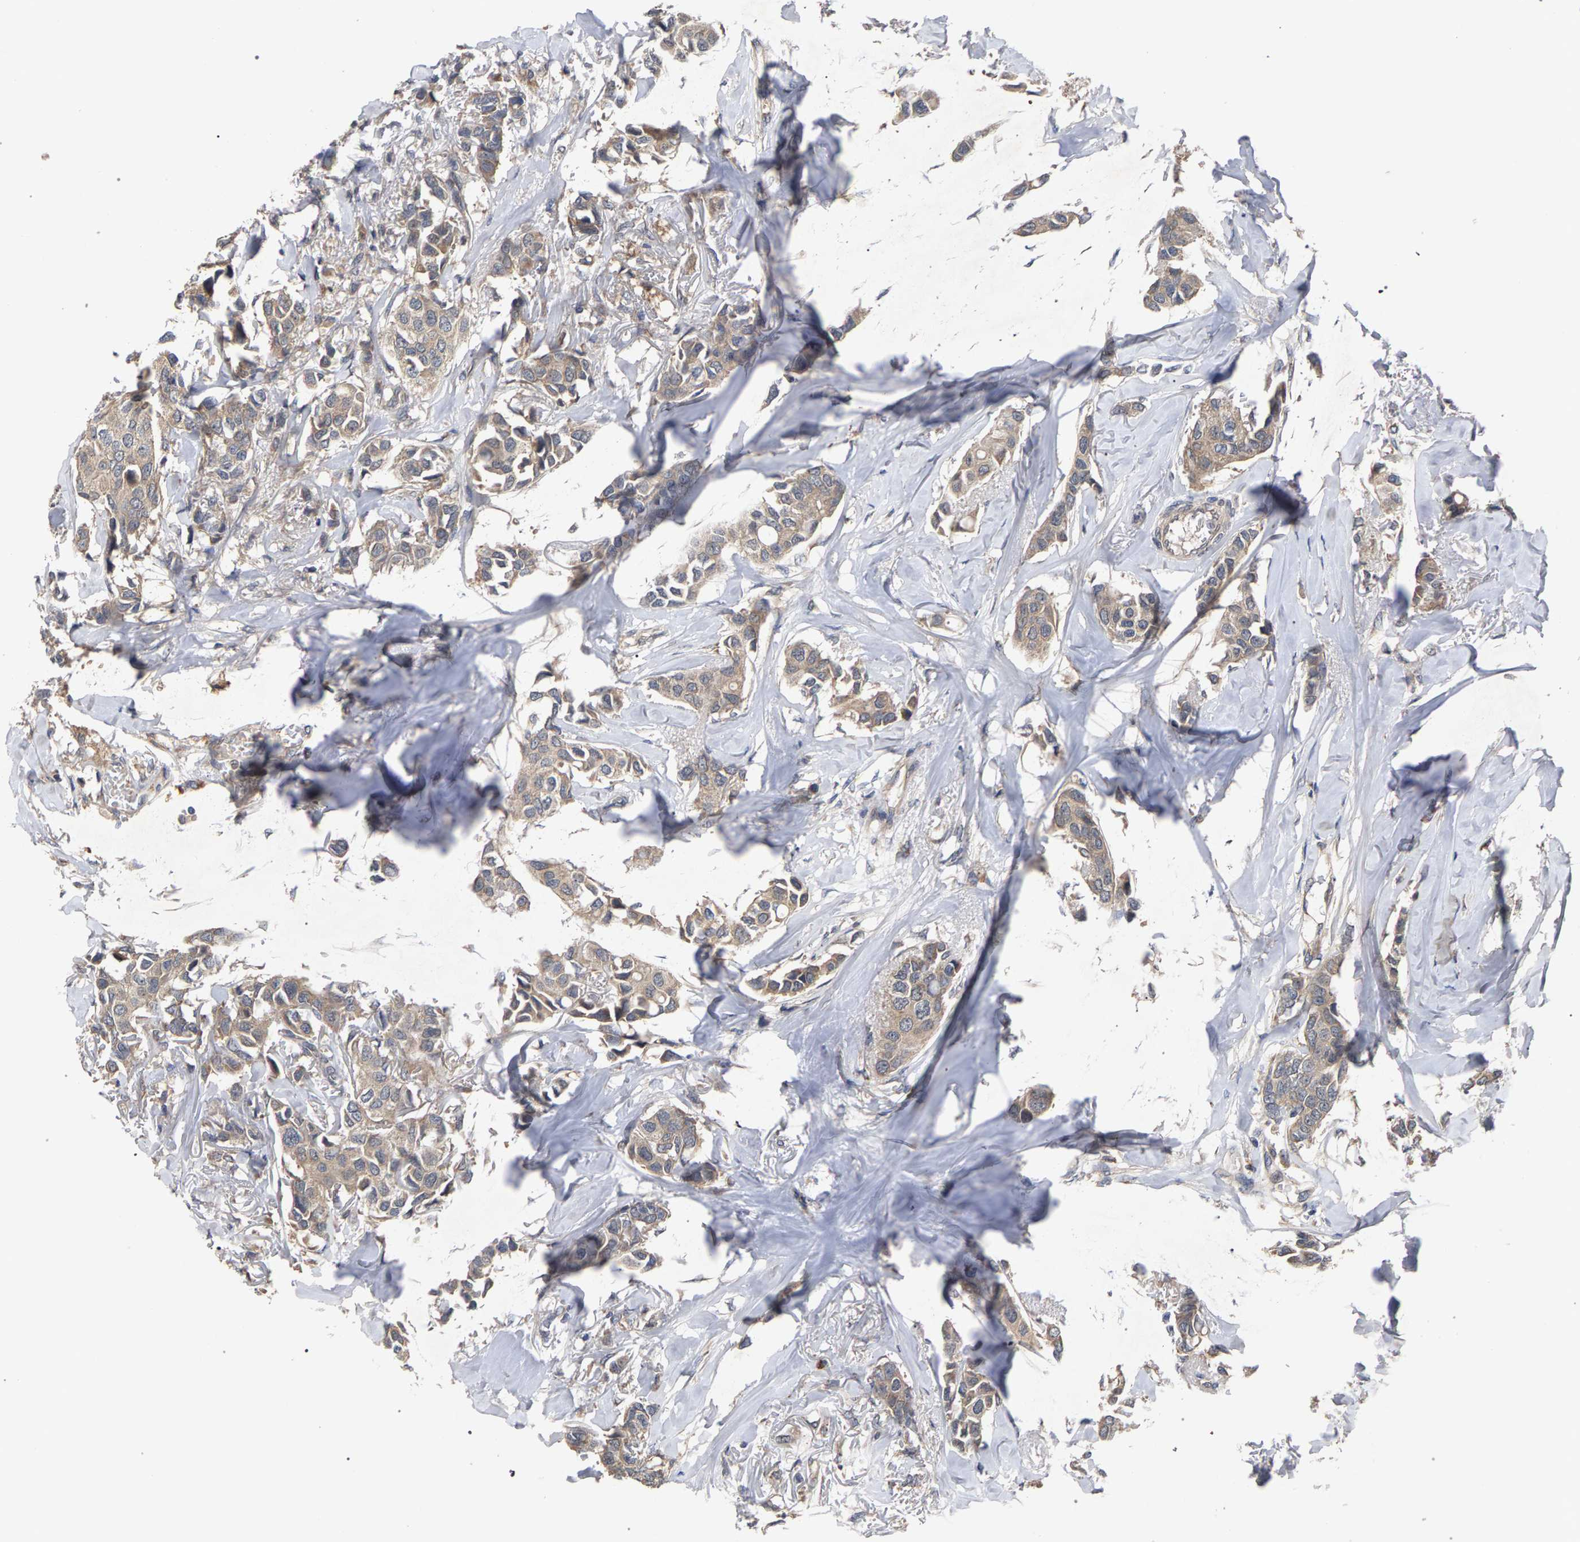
{"staining": {"intensity": "weak", "quantity": ">75%", "location": "cytoplasmic/membranous"}, "tissue": "breast cancer", "cell_type": "Tumor cells", "image_type": "cancer", "snomed": [{"axis": "morphology", "description": "Duct carcinoma"}, {"axis": "topography", "description": "Breast"}], "caption": "Protein staining by immunohistochemistry (IHC) displays weak cytoplasmic/membranous positivity in approximately >75% of tumor cells in breast cancer (invasive ductal carcinoma). Ihc stains the protein of interest in brown and the nuclei are stained blue.", "gene": "SLC4A4", "patient": {"sex": "female", "age": 80}}